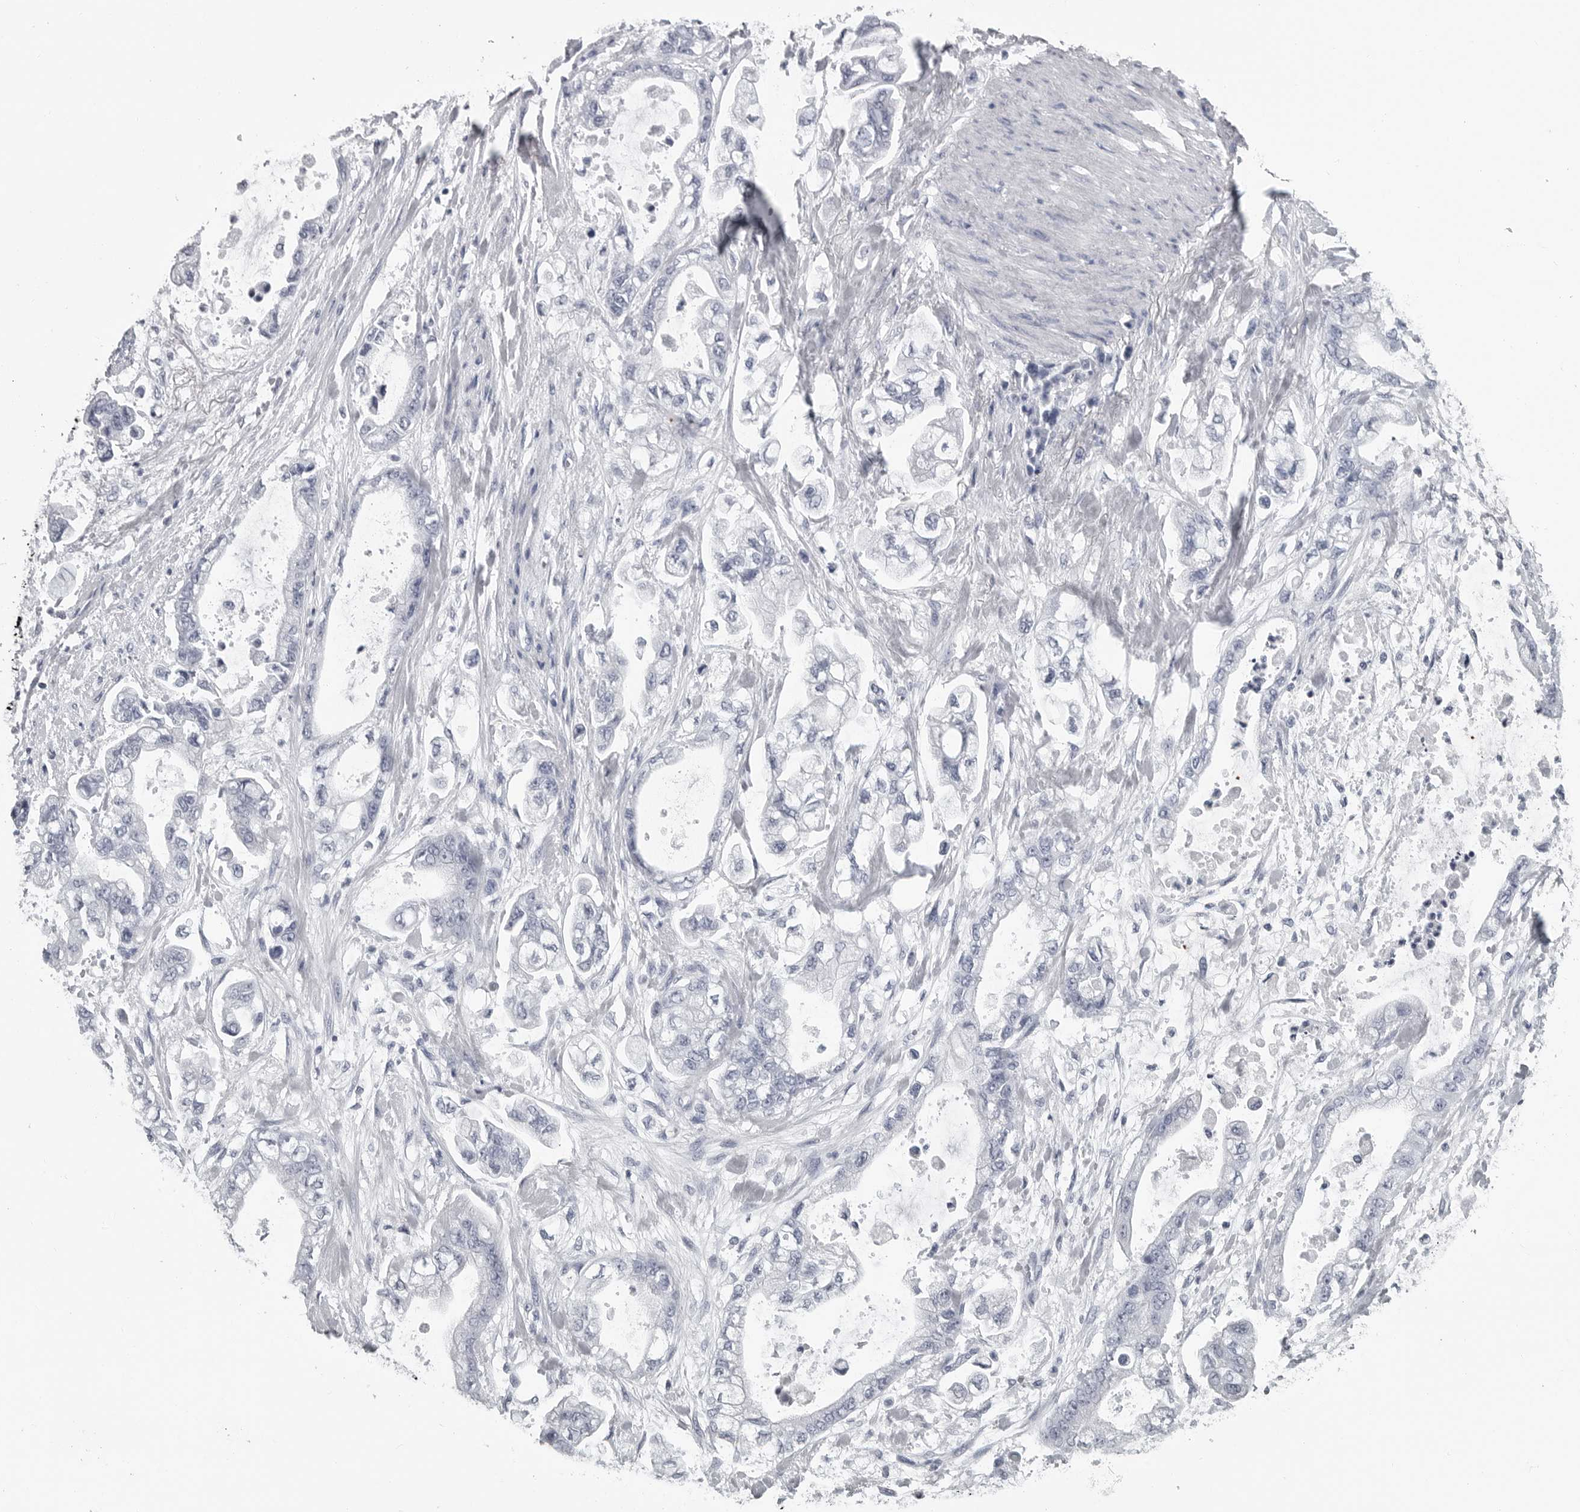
{"staining": {"intensity": "negative", "quantity": "none", "location": "none"}, "tissue": "stomach cancer", "cell_type": "Tumor cells", "image_type": "cancer", "snomed": [{"axis": "morphology", "description": "Normal tissue, NOS"}, {"axis": "morphology", "description": "Adenocarcinoma, NOS"}, {"axis": "topography", "description": "Stomach"}], "caption": "Protein analysis of adenocarcinoma (stomach) reveals no significant positivity in tumor cells. (Immunohistochemistry (ihc), brightfield microscopy, high magnification).", "gene": "AMPD1", "patient": {"sex": "male", "age": 62}}